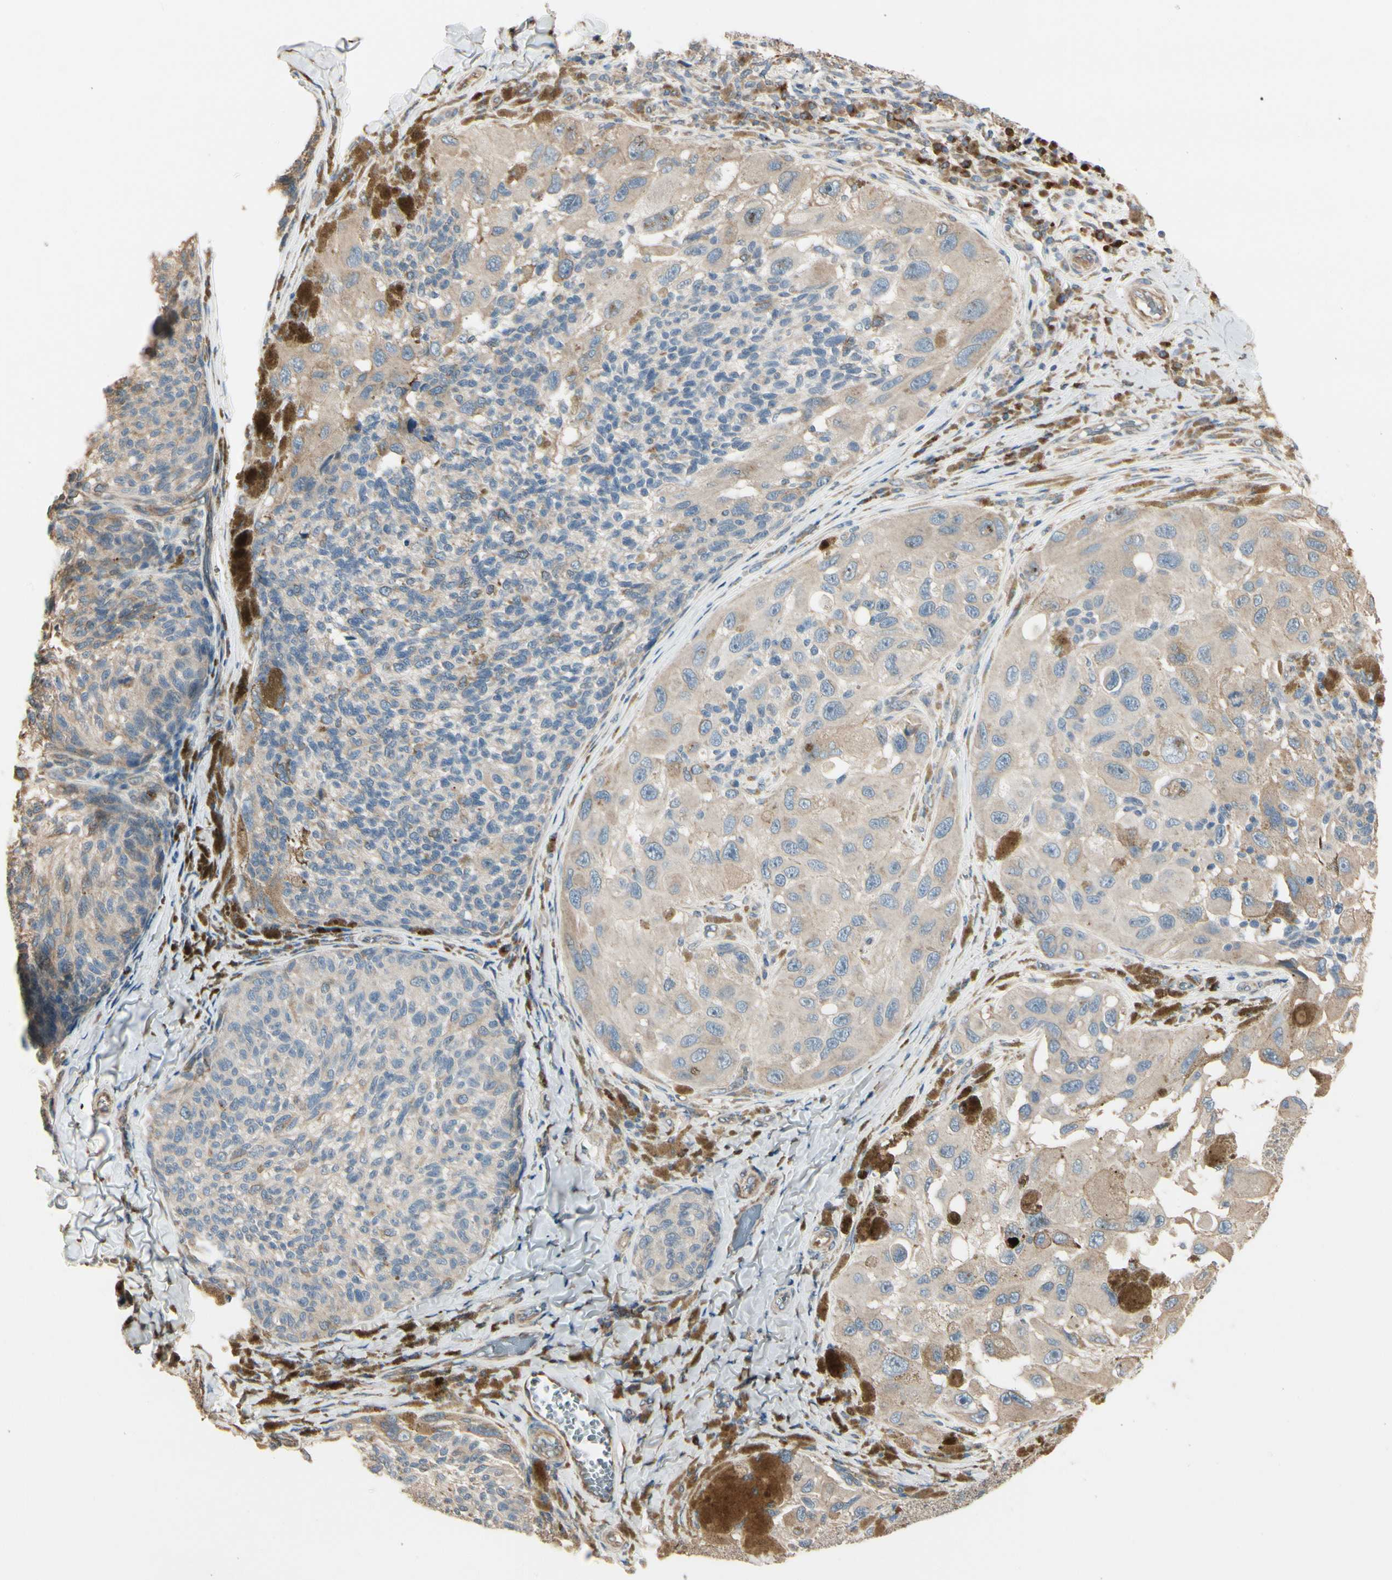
{"staining": {"intensity": "moderate", "quantity": ">75%", "location": "cytoplasmic/membranous"}, "tissue": "melanoma", "cell_type": "Tumor cells", "image_type": "cancer", "snomed": [{"axis": "morphology", "description": "Malignant melanoma, NOS"}, {"axis": "topography", "description": "Skin"}], "caption": "IHC micrograph of neoplastic tissue: human malignant melanoma stained using IHC displays medium levels of moderate protein expression localized specifically in the cytoplasmic/membranous of tumor cells, appearing as a cytoplasmic/membranous brown color.", "gene": "NUCB2", "patient": {"sex": "female", "age": 73}}